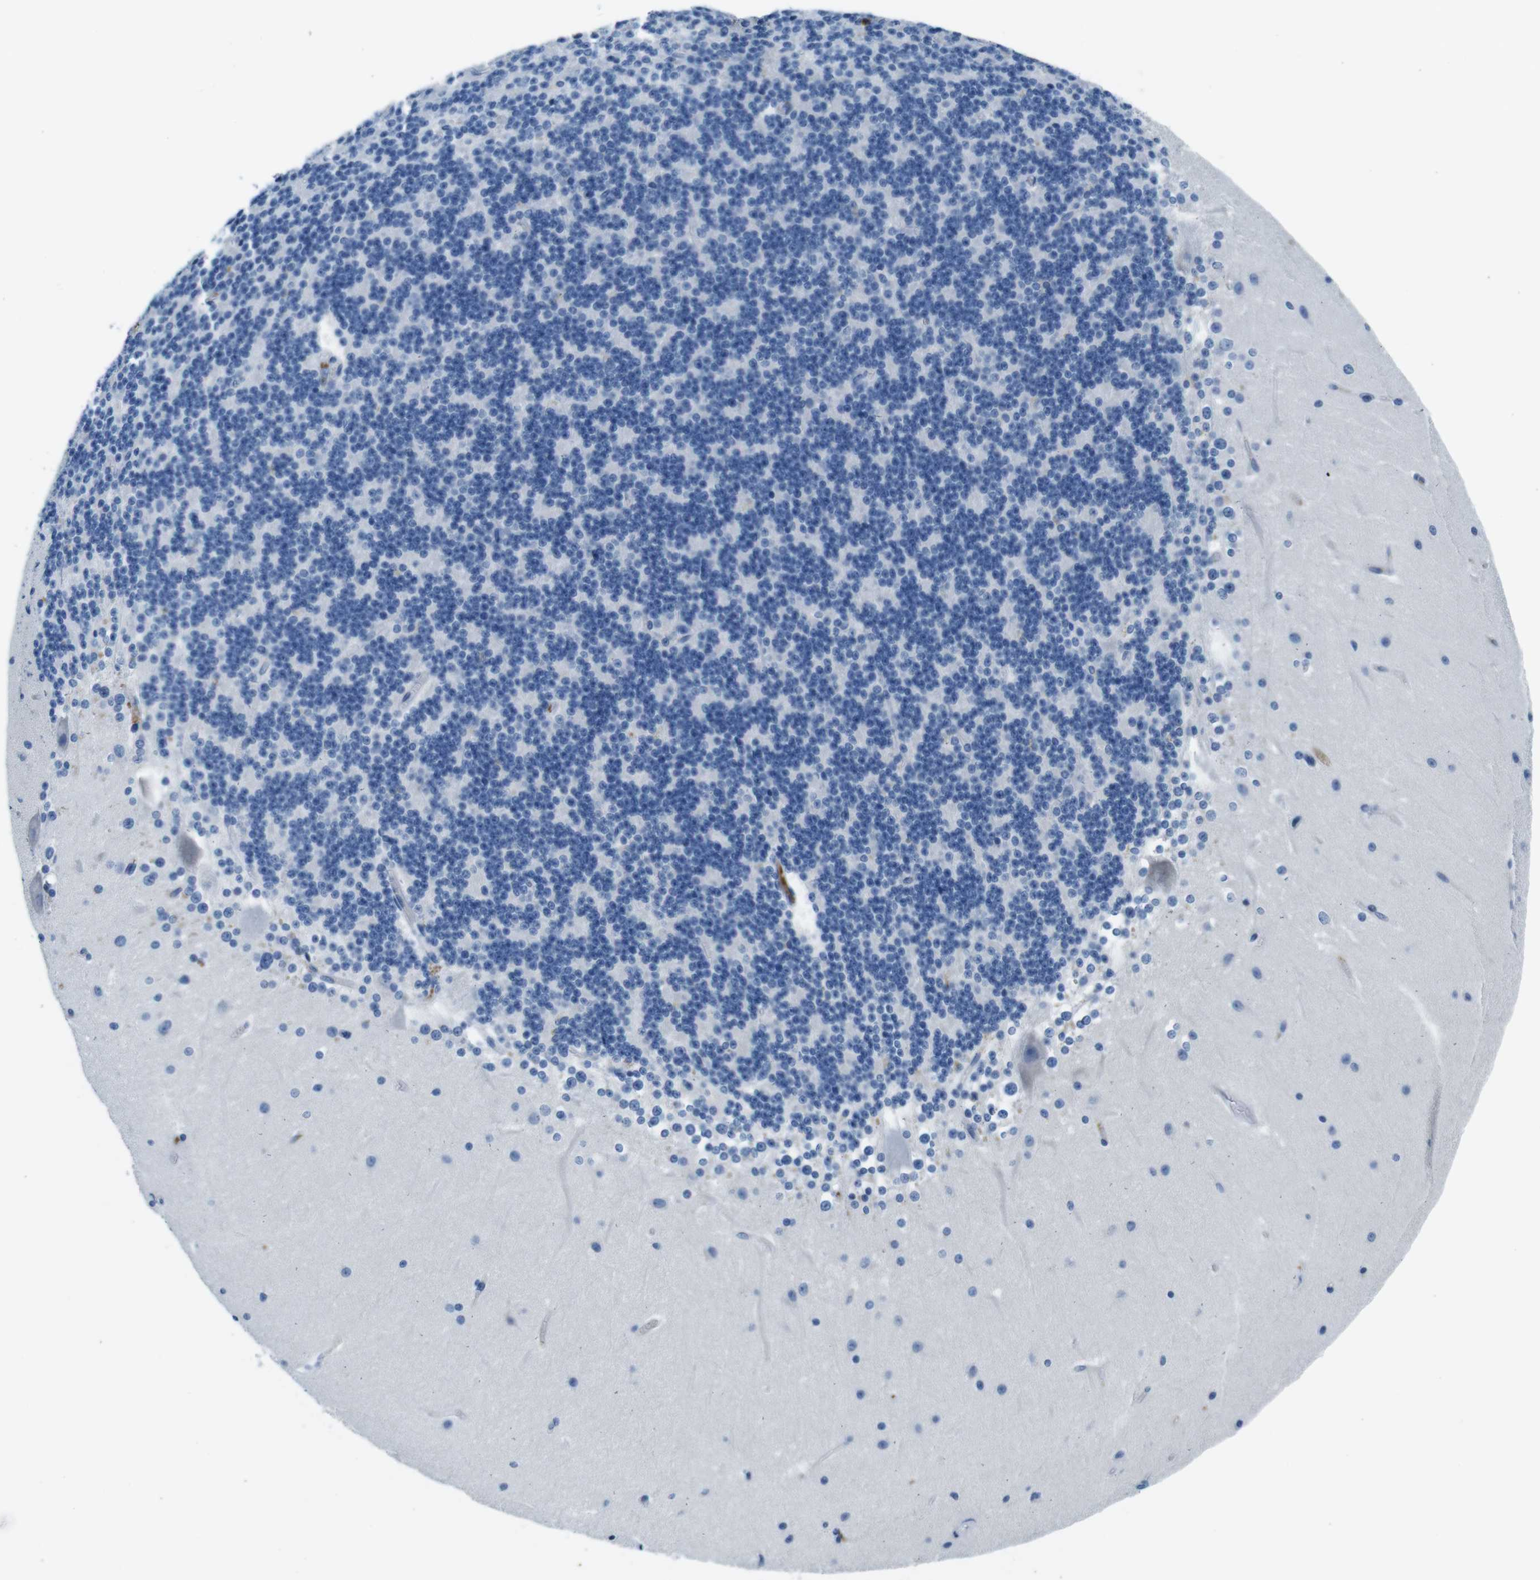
{"staining": {"intensity": "negative", "quantity": "none", "location": "none"}, "tissue": "cerebellum", "cell_type": "Cells in granular layer", "image_type": "normal", "snomed": [{"axis": "morphology", "description": "Normal tissue, NOS"}, {"axis": "topography", "description": "Cerebellum"}], "caption": "Protein analysis of normal cerebellum shows no significant positivity in cells in granular layer.", "gene": "IGHD", "patient": {"sex": "female", "age": 19}}